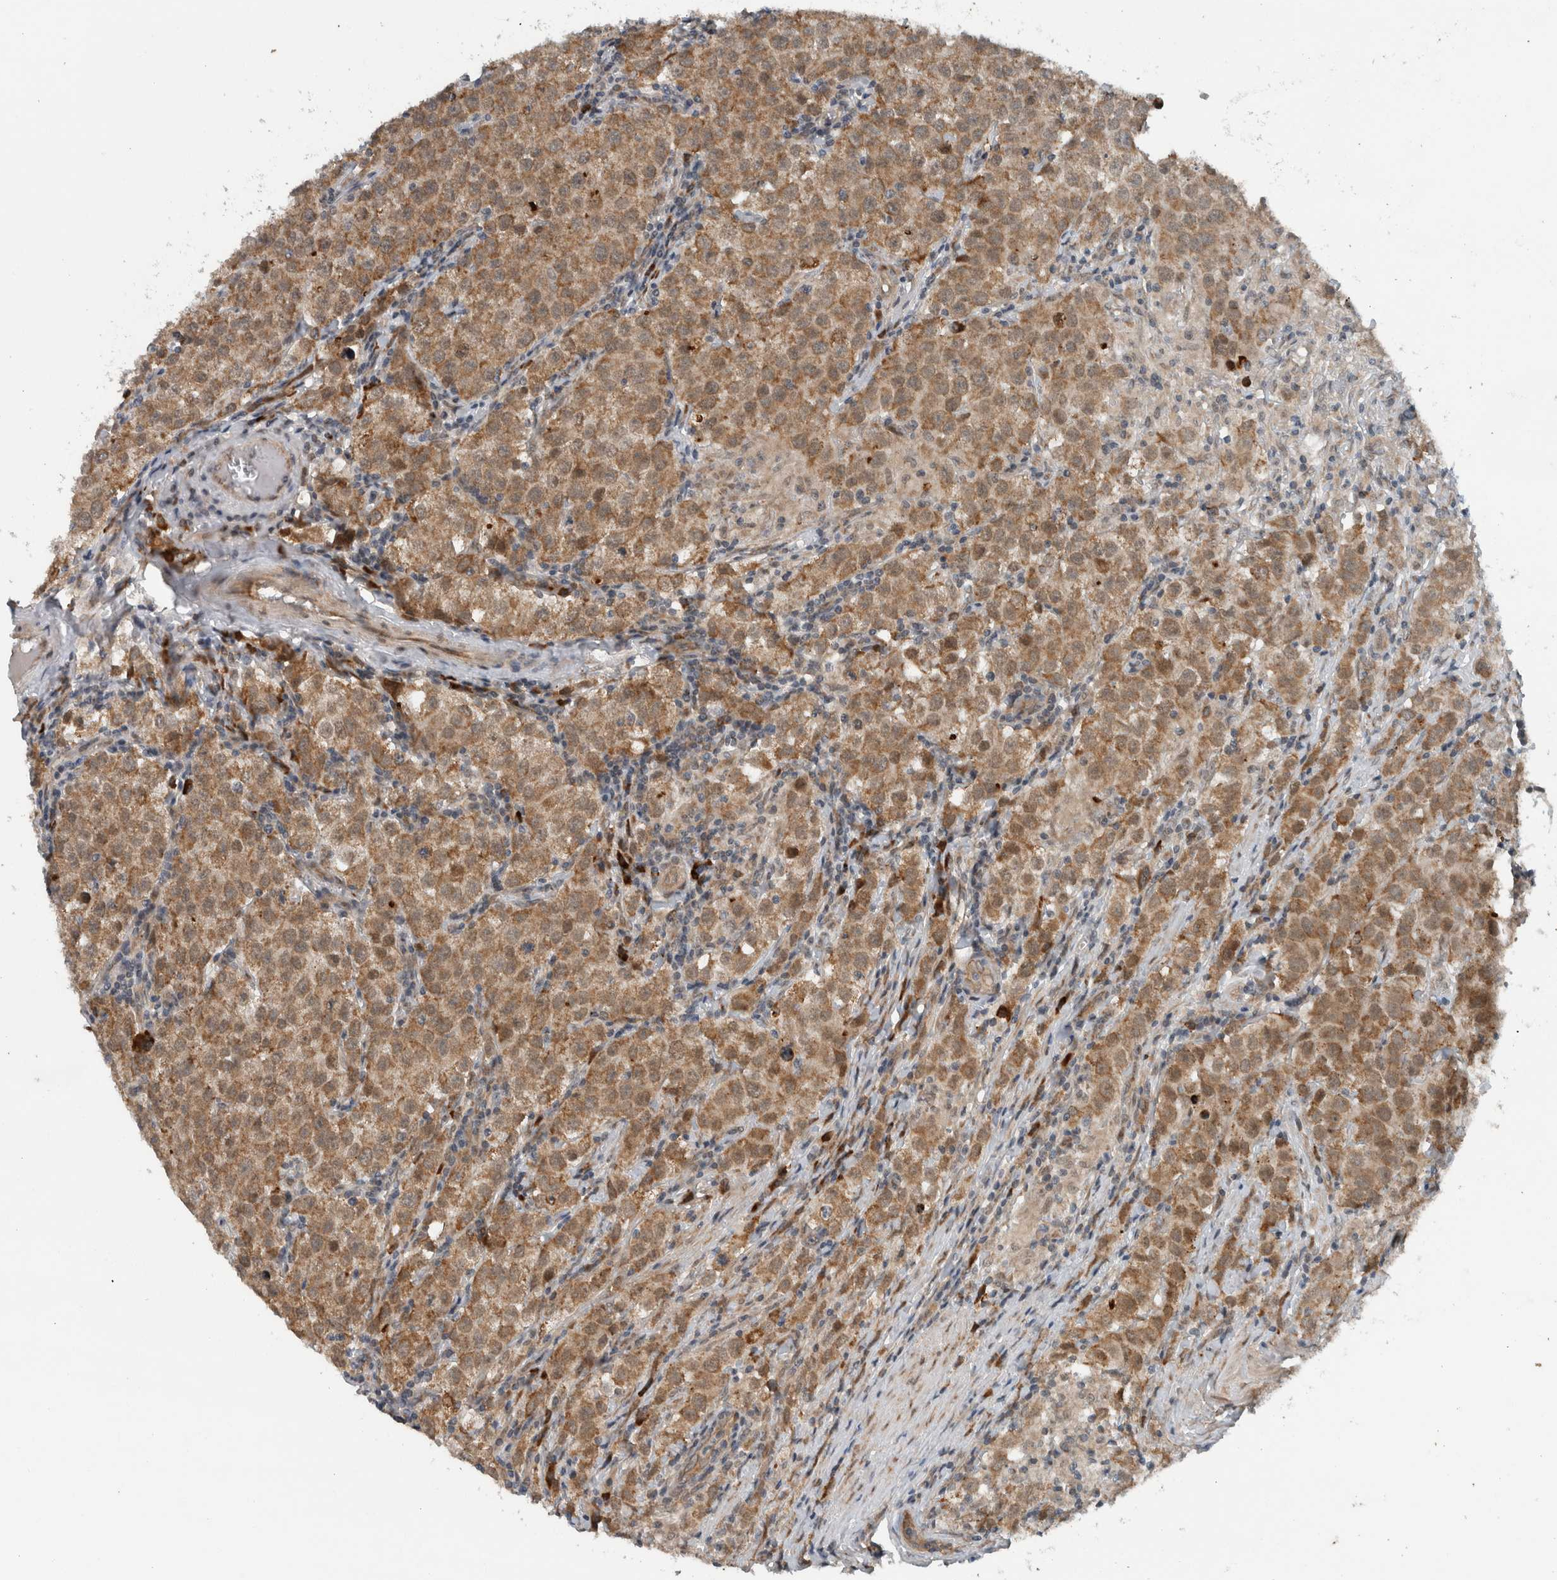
{"staining": {"intensity": "moderate", "quantity": ">75%", "location": "cytoplasmic/membranous"}, "tissue": "testis cancer", "cell_type": "Tumor cells", "image_type": "cancer", "snomed": [{"axis": "morphology", "description": "Seminoma, NOS"}, {"axis": "morphology", "description": "Carcinoma, Embryonal, NOS"}, {"axis": "topography", "description": "Testis"}], "caption": "Immunohistochemical staining of testis cancer demonstrates medium levels of moderate cytoplasmic/membranous staining in approximately >75% of tumor cells. The protein is stained brown, and the nuclei are stained in blue (DAB (3,3'-diaminobenzidine) IHC with brightfield microscopy, high magnification).", "gene": "GBA2", "patient": {"sex": "male", "age": 43}}